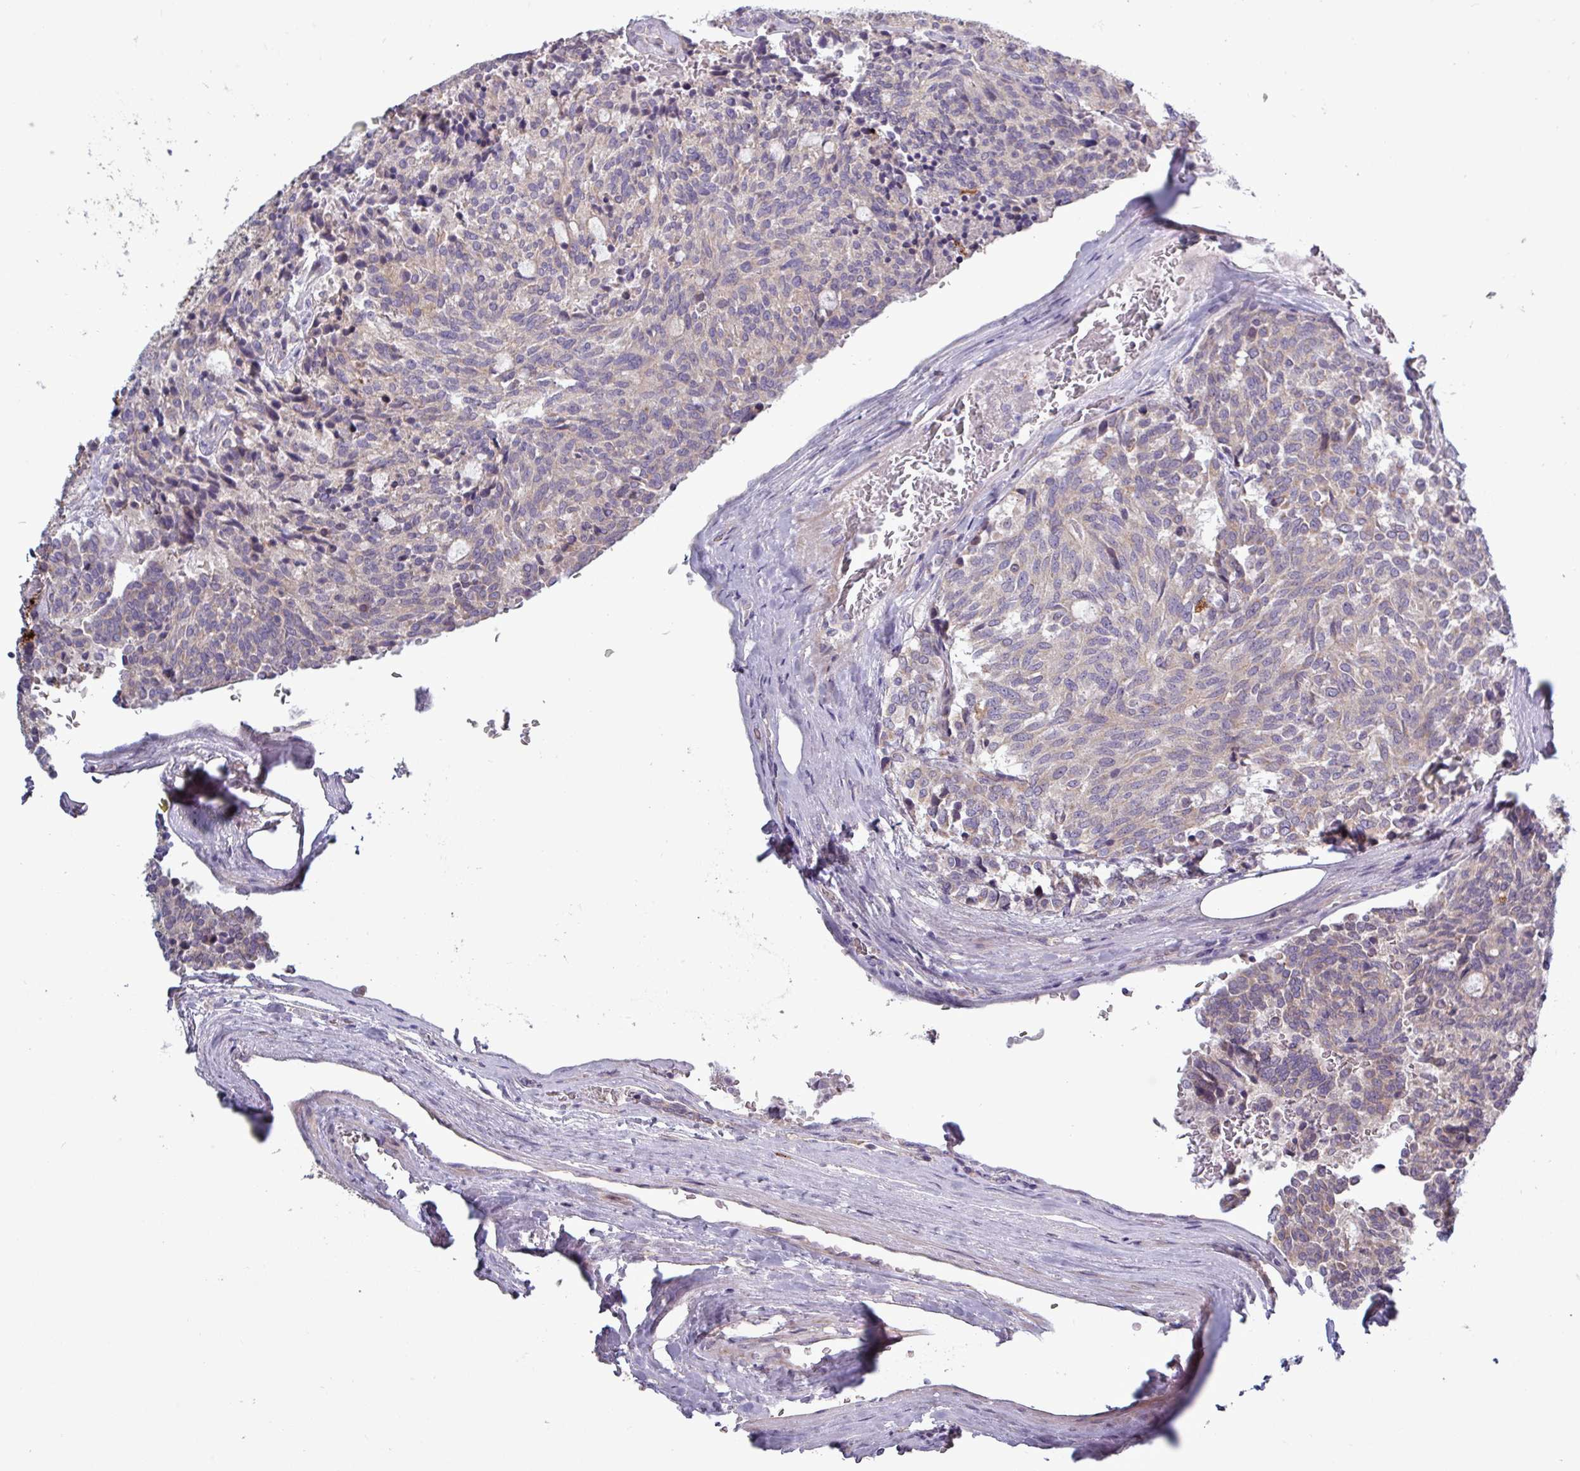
{"staining": {"intensity": "negative", "quantity": "none", "location": "none"}, "tissue": "carcinoid", "cell_type": "Tumor cells", "image_type": "cancer", "snomed": [{"axis": "morphology", "description": "Carcinoid, malignant, NOS"}, {"axis": "topography", "description": "Pancreas"}], "caption": "A high-resolution micrograph shows immunohistochemistry staining of carcinoid (malignant), which shows no significant expression in tumor cells.", "gene": "PLIN2", "patient": {"sex": "female", "age": 54}}